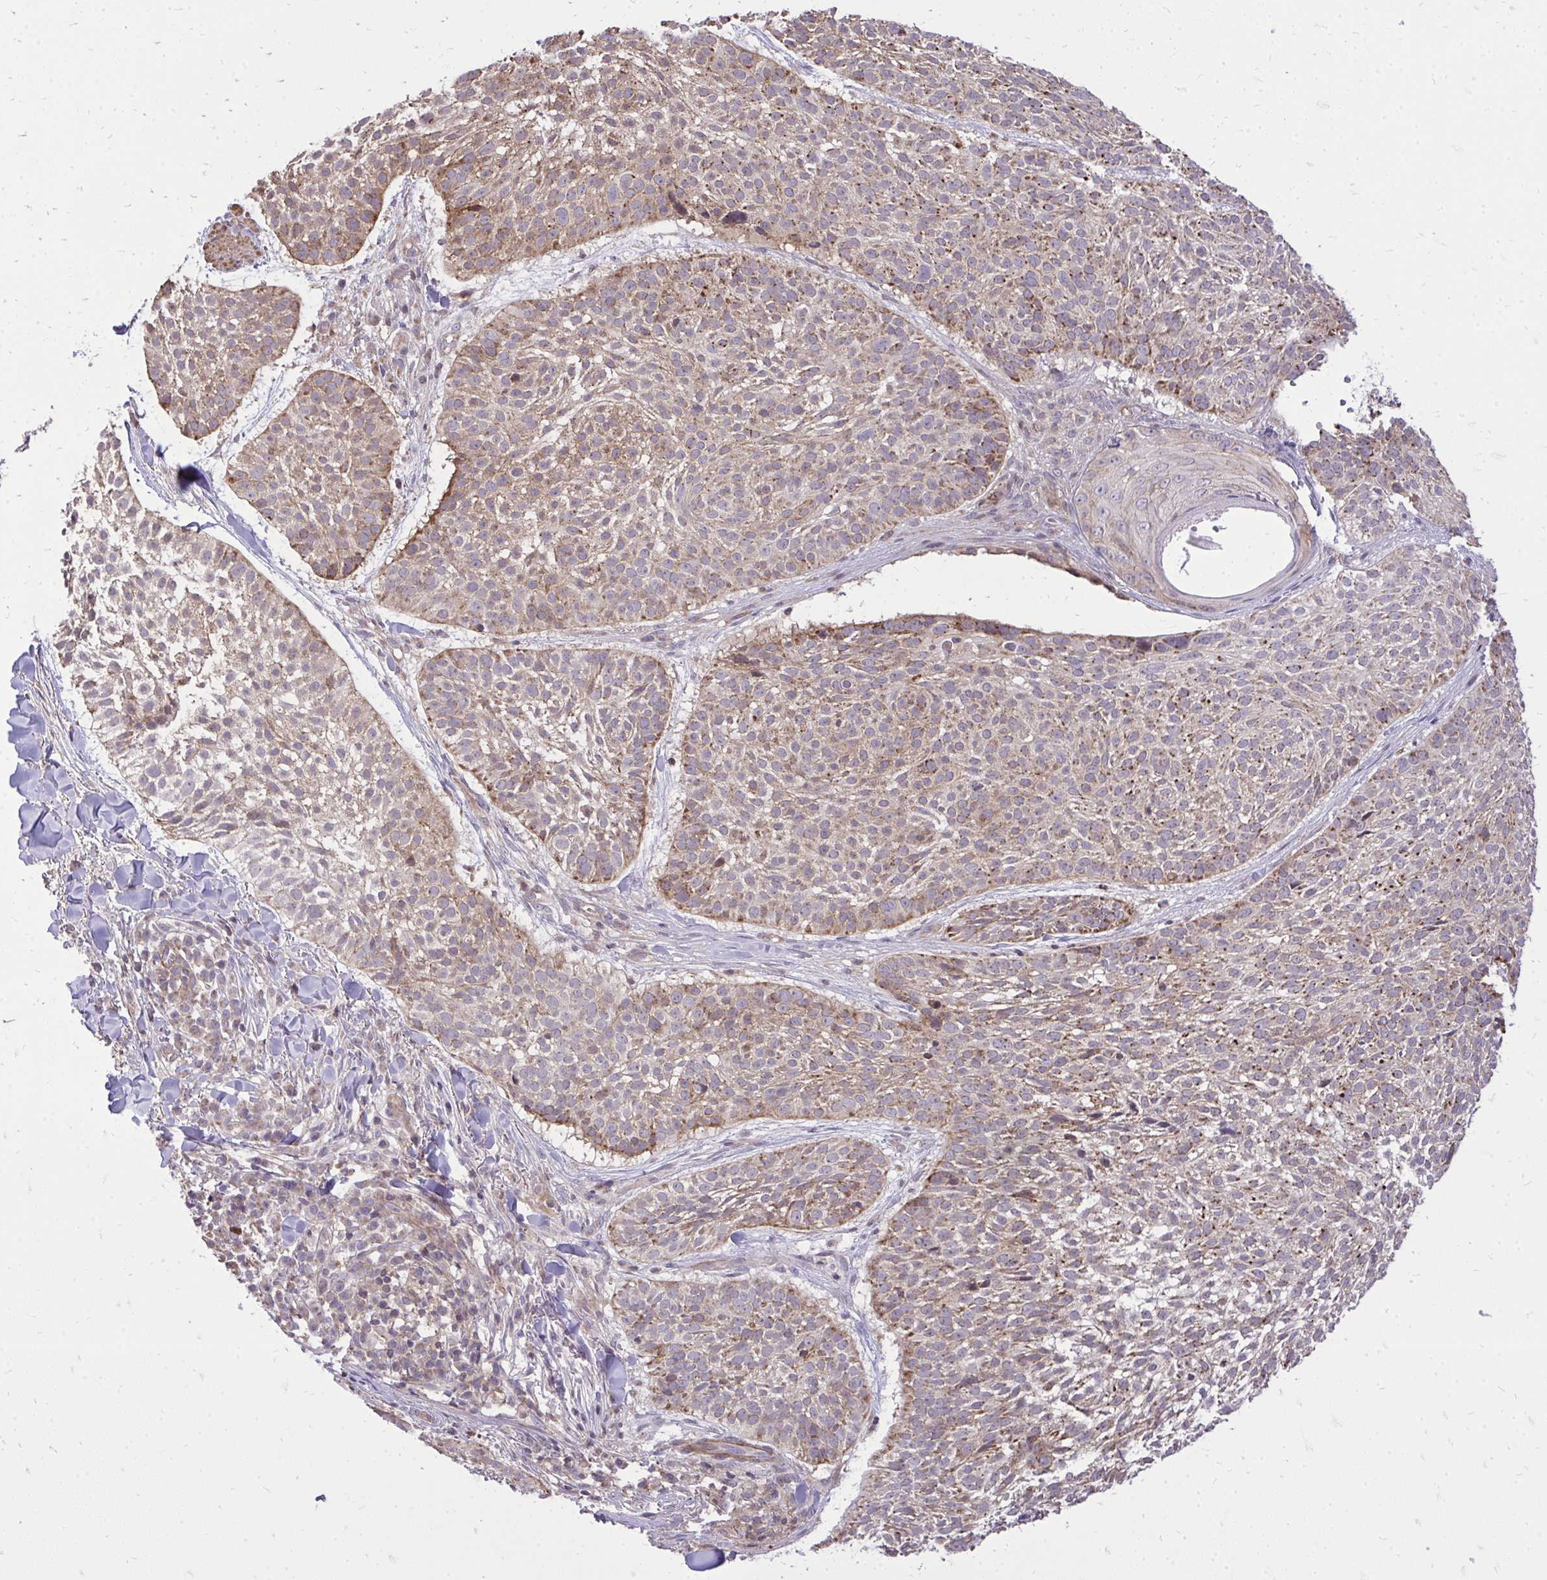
{"staining": {"intensity": "moderate", "quantity": "25%-75%", "location": "cytoplasmic/membranous"}, "tissue": "skin cancer", "cell_type": "Tumor cells", "image_type": "cancer", "snomed": [{"axis": "morphology", "description": "Basal cell carcinoma"}, {"axis": "topography", "description": "Skin"}, {"axis": "topography", "description": "Skin of scalp"}], "caption": "Immunohistochemical staining of skin basal cell carcinoma demonstrates moderate cytoplasmic/membranous protein staining in approximately 25%-75% of tumor cells.", "gene": "SLC7A5", "patient": {"sex": "female", "age": 45}}